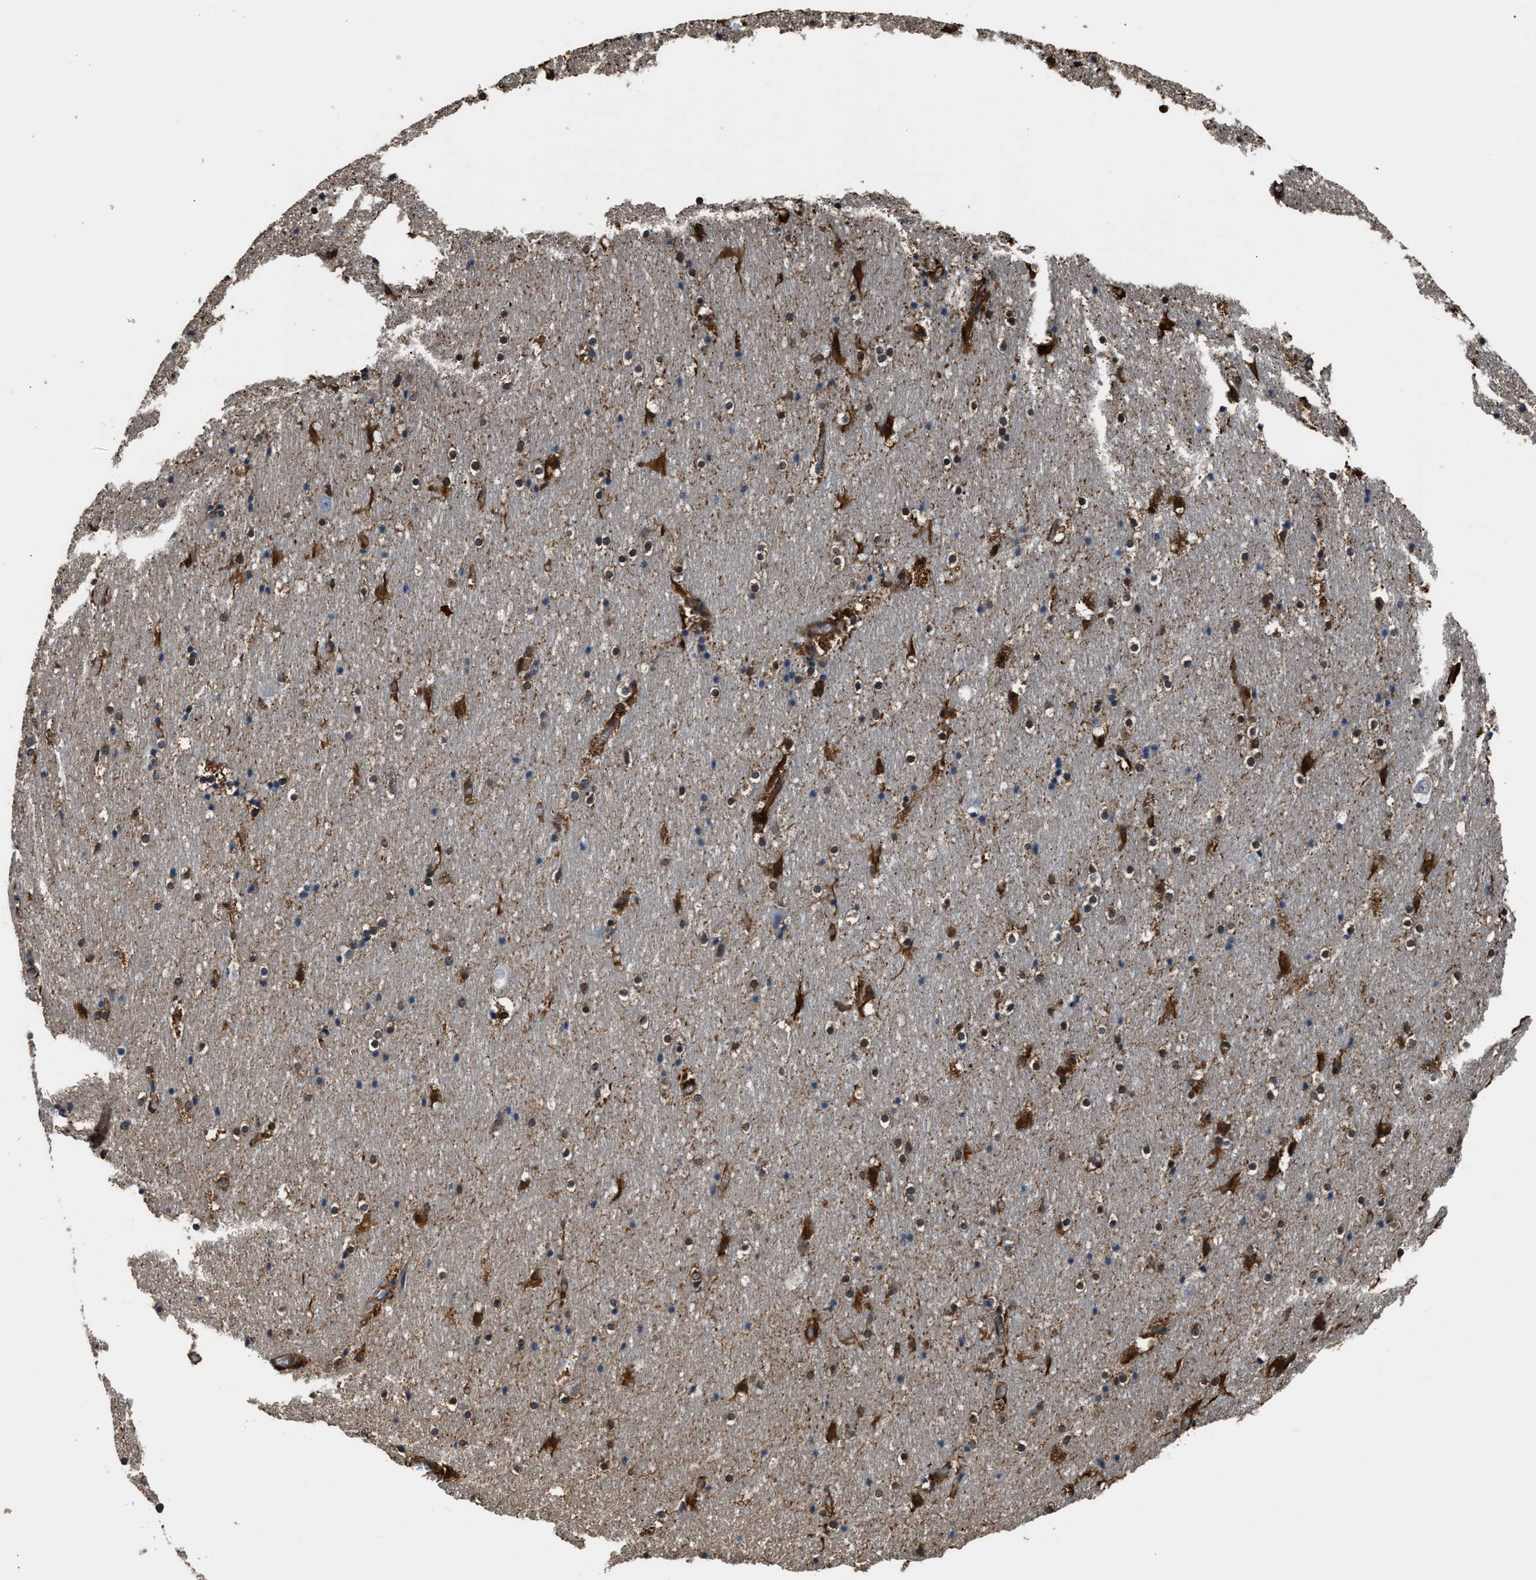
{"staining": {"intensity": "strong", "quantity": "25%-75%", "location": "cytoplasmic/membranous,nuclear"}, "tissue": "hippocampus", "cell_type": "Glial cells", "image_type": "normal", "snomed": [{"axis": "morphology", "description": "Normal tissue, NOS"}, {"axis": "topography", "description": "Hippocampus"}], "caption": "Brown immunohistochemical staining in benign human hippocampus displays strong cytoplasmic/membranous,nuclear positivity in approximately 25%-75% of glial cells.", "gene": "GSTP1", "patient": {"sex": "male", "age": 45}}